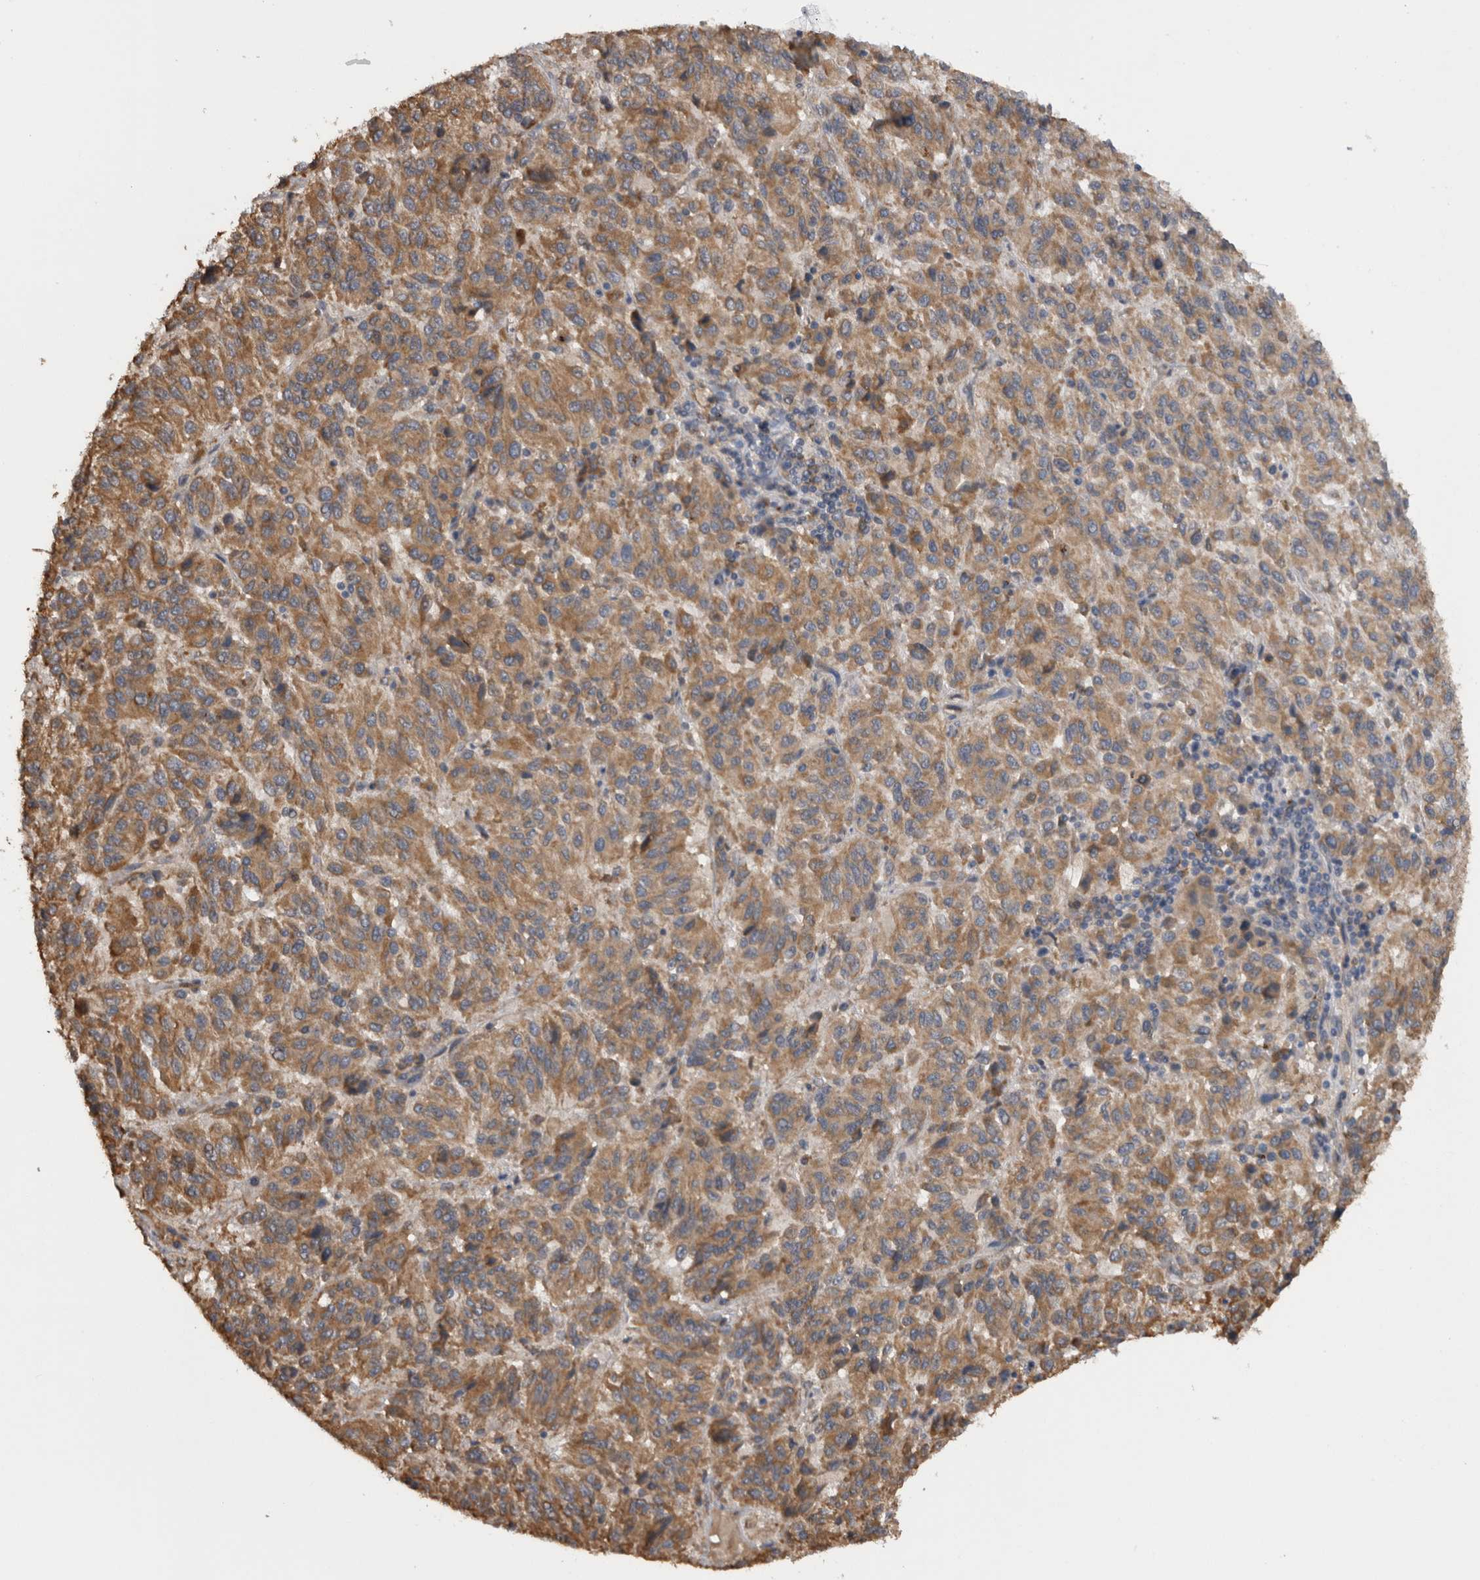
{"staining": {"intensity": "moderate", "quantity": ">75%", "location": "cytoplasmic/membranous"}, "tissue": "melanoma", "cell_type": "Tumor cells", "image_type": "cancer", "snomed": [{"axis": "morphology", "description": "Malignant melanoma, Metastatic site"}, {"axis": "topography", "description": "Lung"}], "caption": "About >75% of tumor cells in human malignant melanoma (metastatic site) demonstrate moderate cytoplasmic/membranous protein staining as visualized by brown immunohistochemical staining.", "gene": "TMED7", "patient": {"sex": "male", "age": 64}}